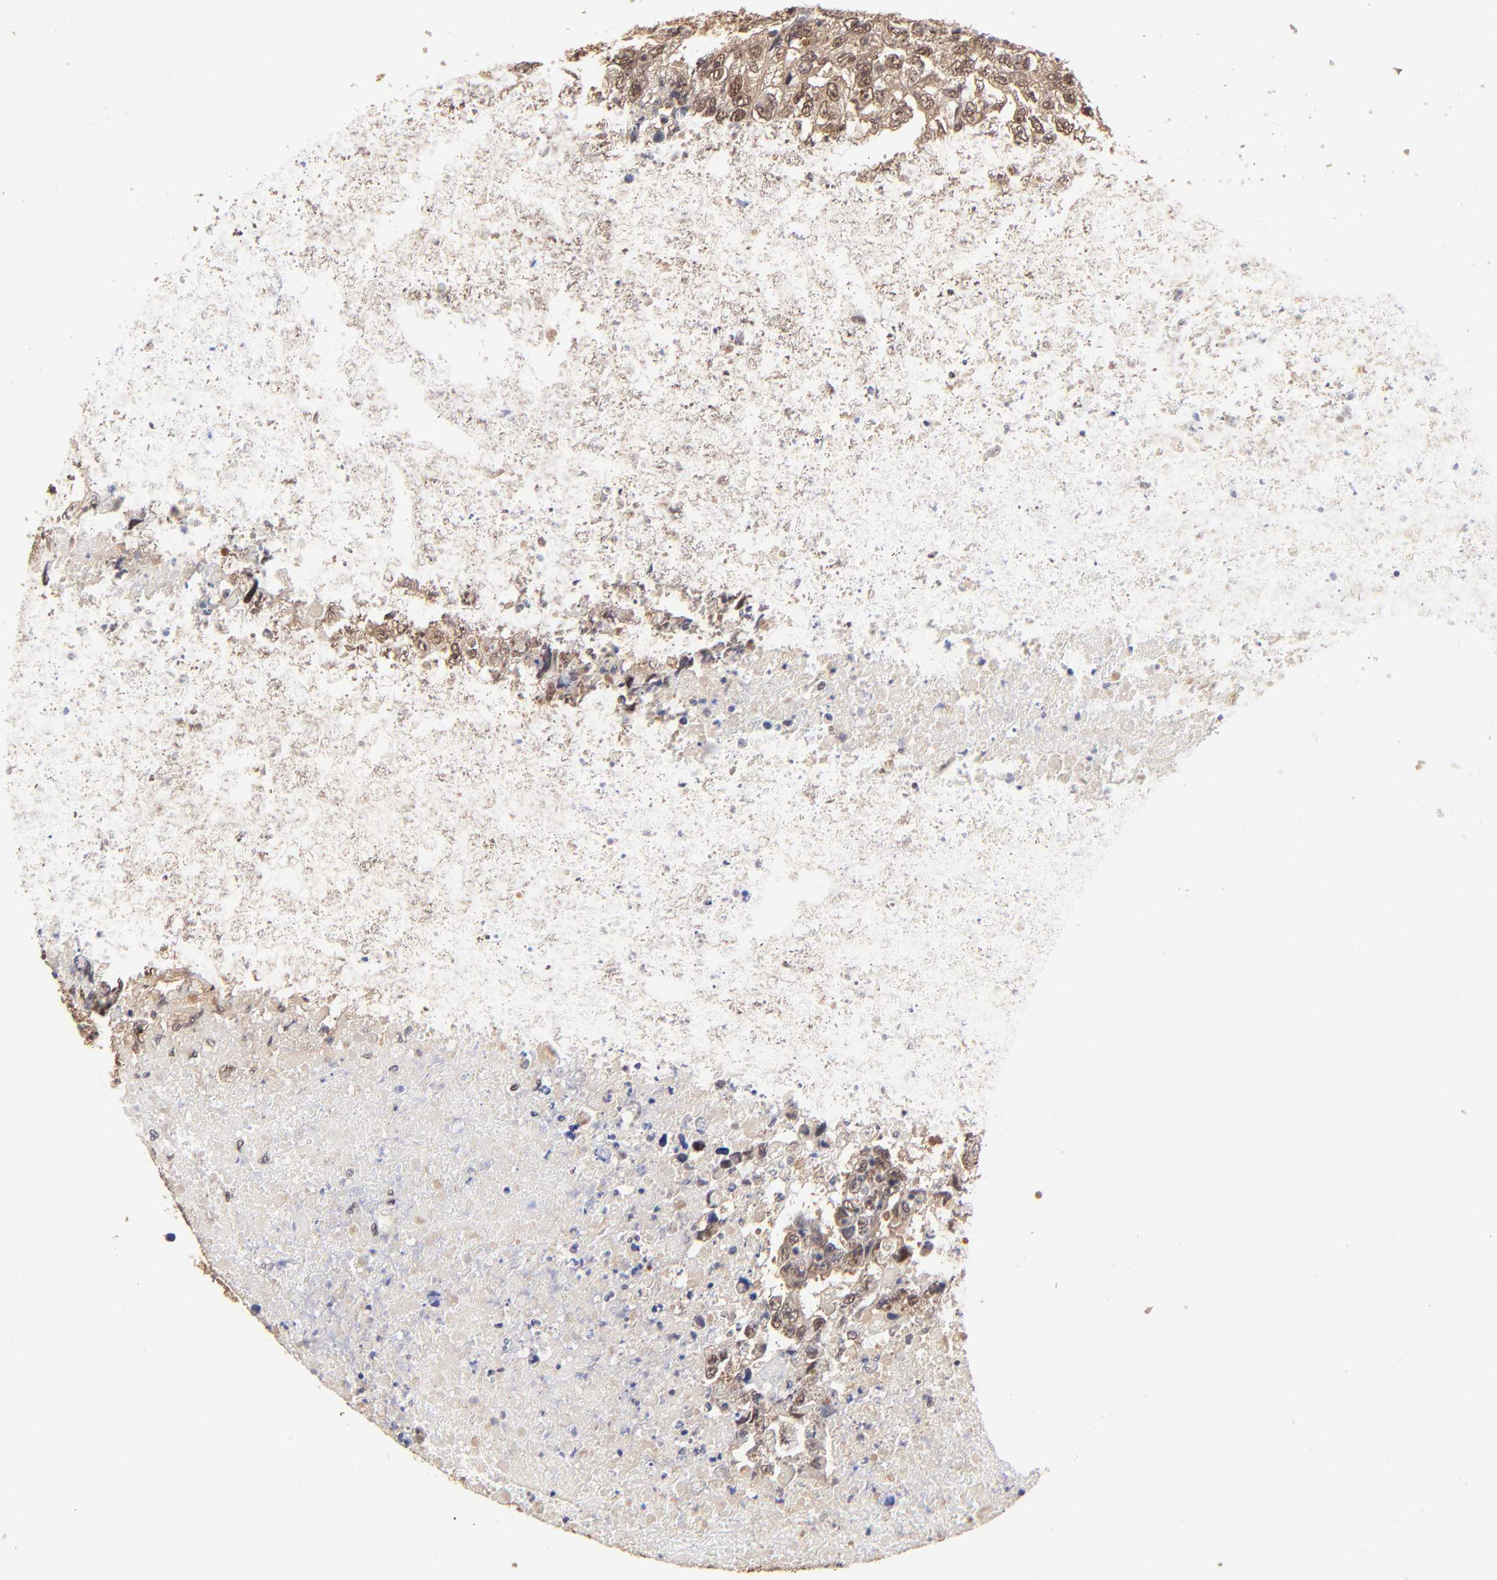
{"staining": {"intensity": "moderate", "quantity": ">75%", "location": "cytoplasmic/membranous,nuclear"}, "tissue": "testis cancer", "cell_type": "Tumor cells", "image_type": "cancer", "snomed": [{"axis": "morphology", "description": "Carcinoma, Embryonal, NOS"}, {"axis": "topography", "description": "Testis"}], "caption": "Testis cancer (embryonal carcinoma) was stained to show a protein in brown. There is medium levels of moderate cytoplasmic/membranous and nuclear positivity in approximately >75% of tumor cells.", "gene": "PSMC4", "patient": {"sex": "male", "age": 36}}